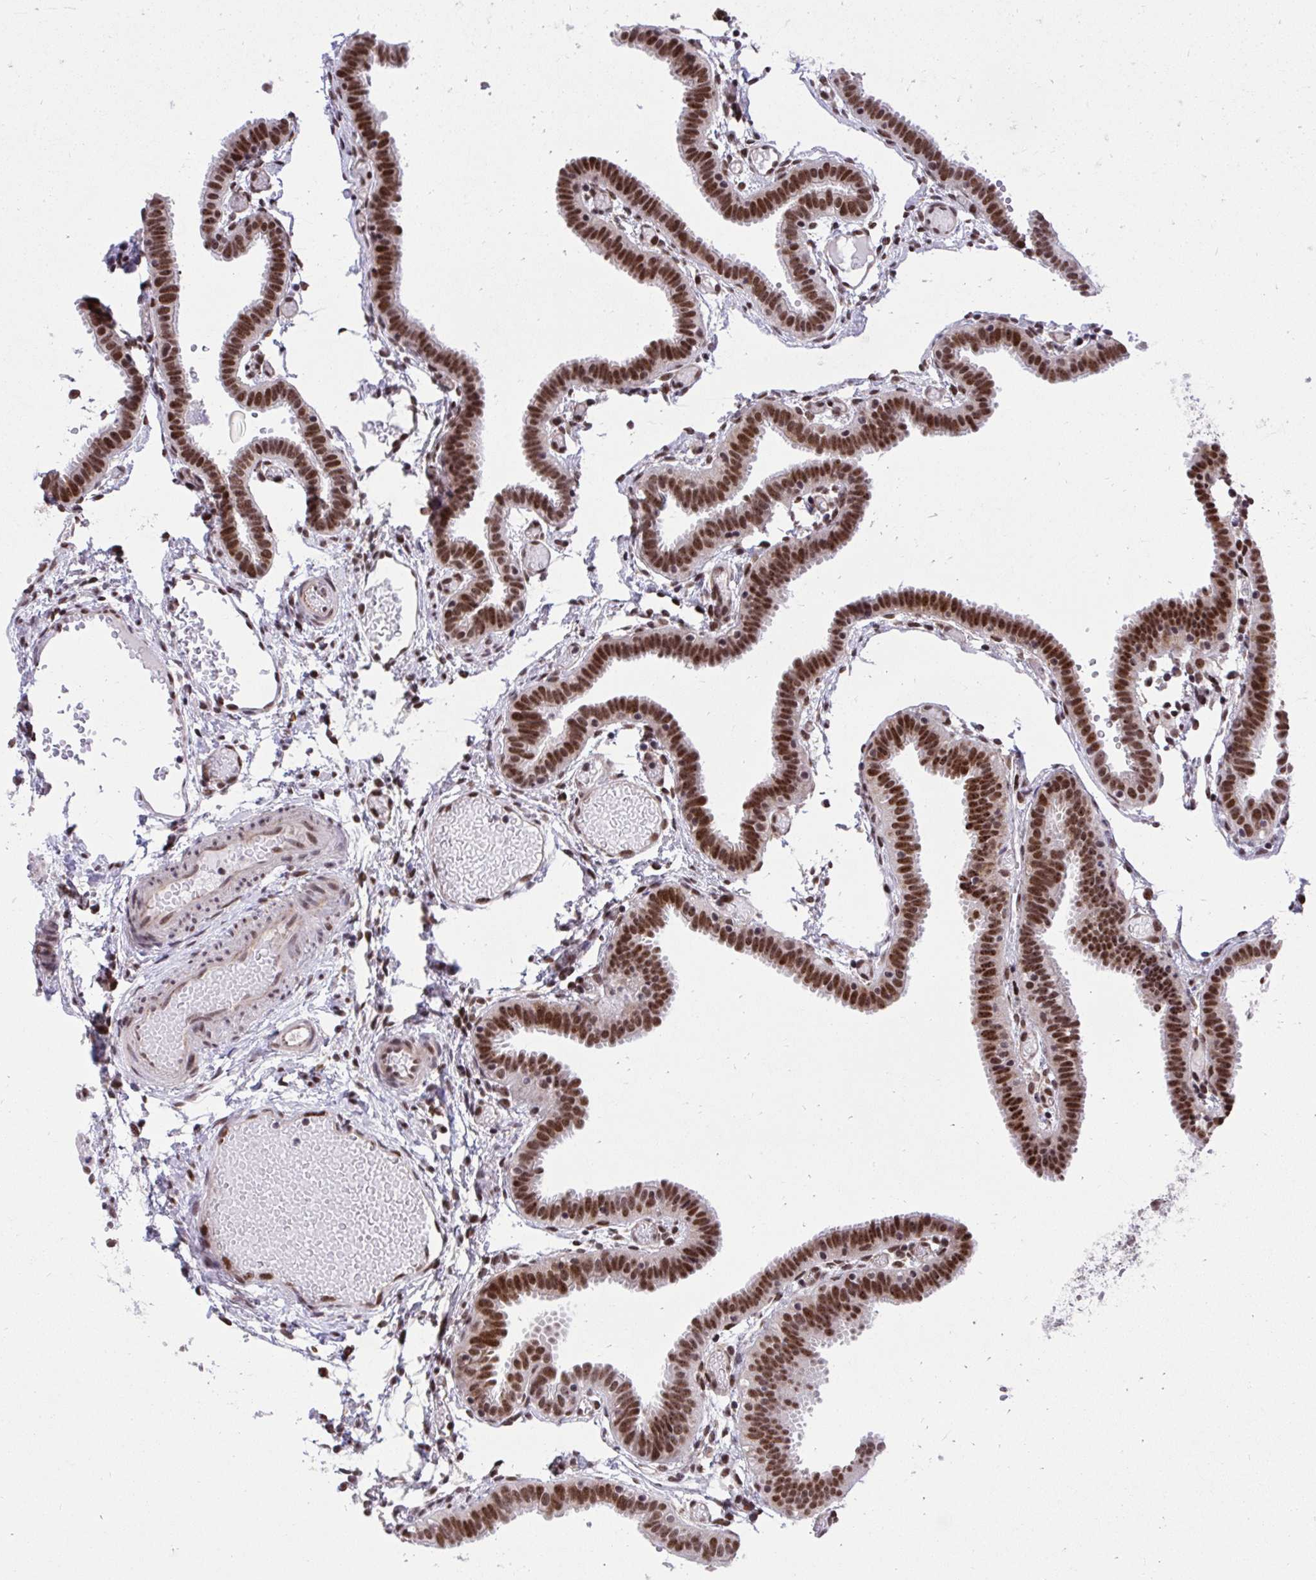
{"staining": {"intensity": "strong", "quantity": ">75%", "location": "nuclear"}, "tissue": "fallopian tube", "cell_type": "Glandular cells", "image_type": "normal", "snomed": [{"axis": "morphology", "description": "Normal tissue, NOS"}, {"axis": "topography", "description": "Fallopian tube"}], "caption": "This image exhibits unremarkable fallopian tube stained with immunohistochemistry to label a protein in brown. The nuclear of glandular cells show strong positivity for the protein. Nuclei are counter-stained blue.", "gene": "HOXA4", "patient": {"sex": "female", "age": 37}}